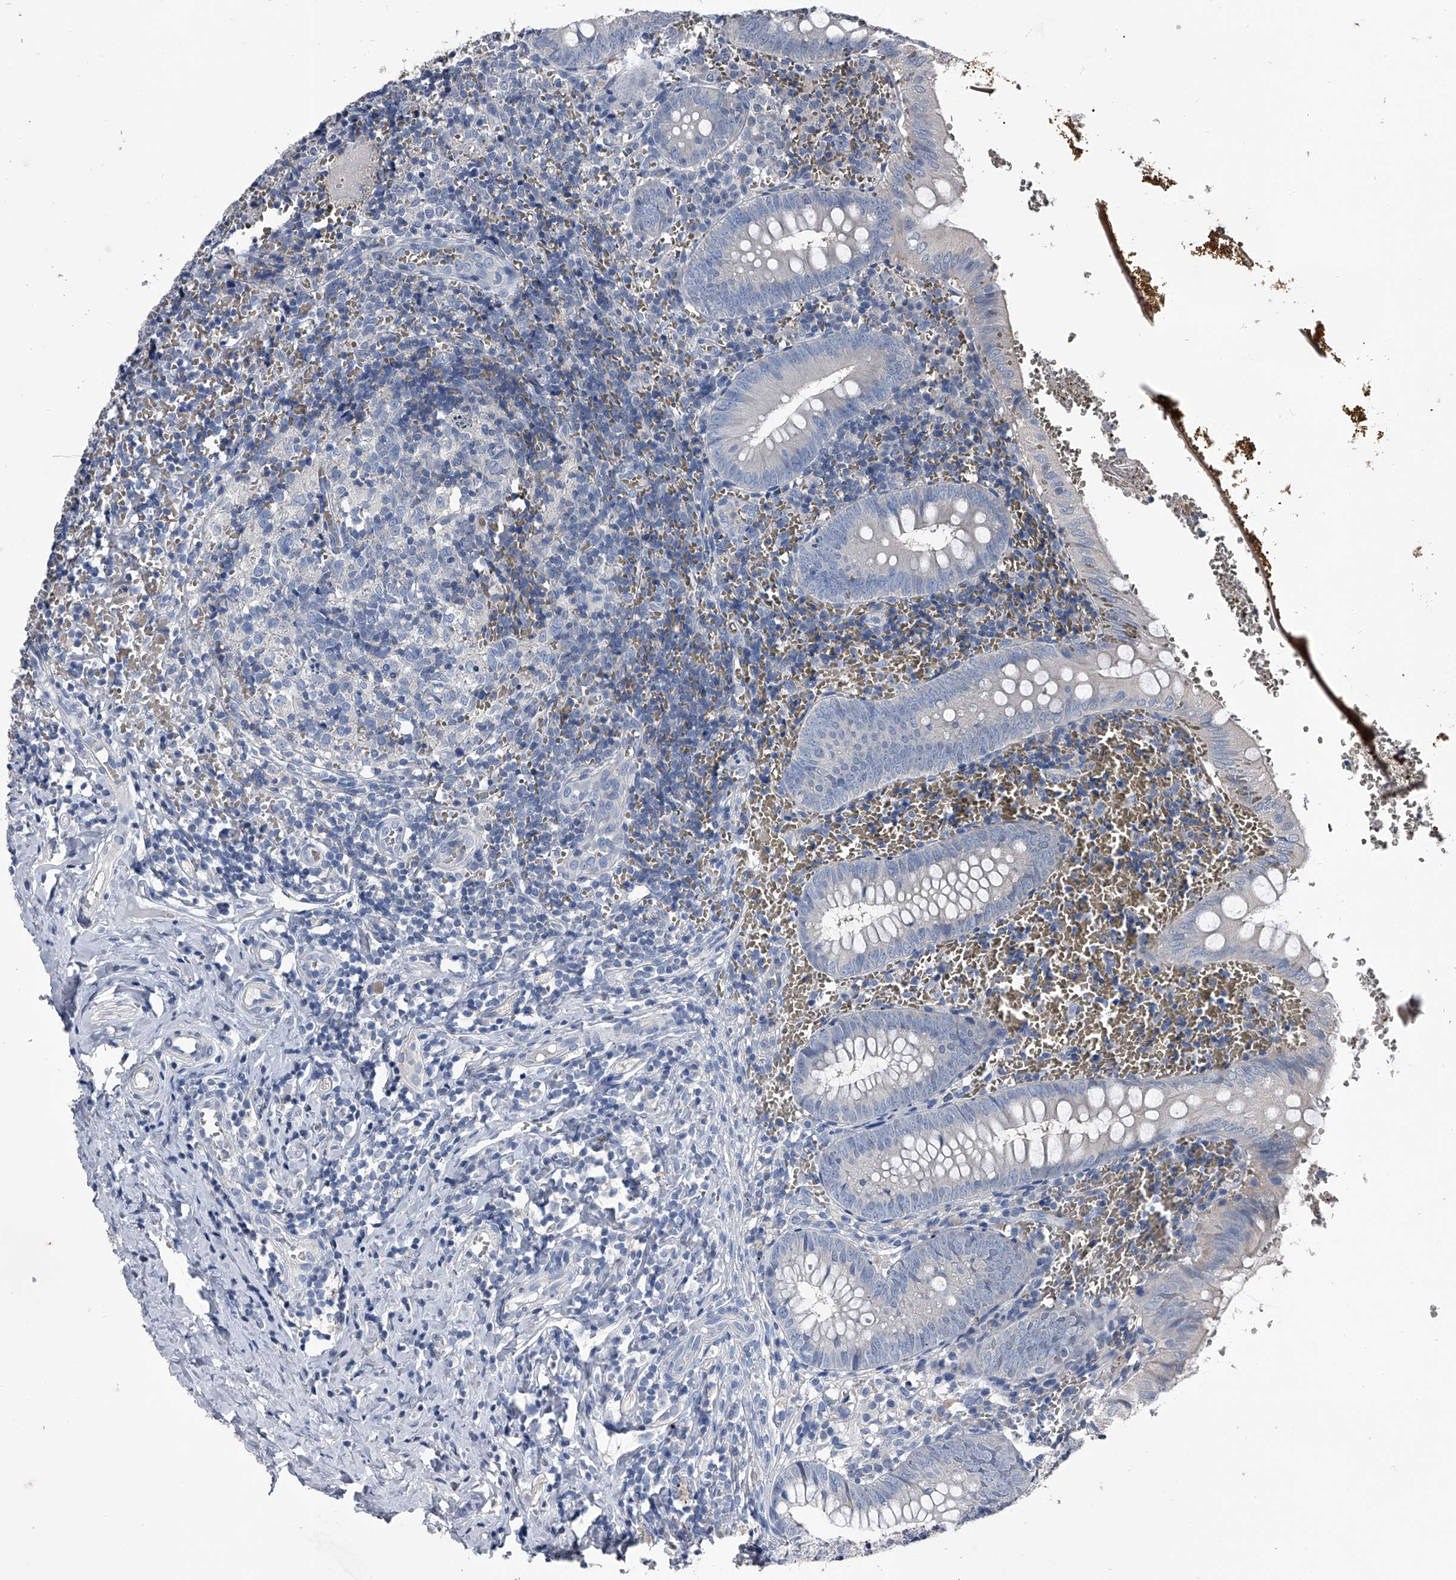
{"staining": {"intensity": "negative", "quantity": "none", "location": "none"}, "tissue": "appendix", "cell_type": "Glandular cells", "image_type": "normal", "snomed": [{"axis": "morphology", "description": "Normal tissue, NOS"}, {"axis": "topography", "description": "Appendix"}], "caption": "Benign appendix was stained to show a protein in brown. There is no significant positivity in glandular cells. (IHC, brightfield microscopy, high magnification).", "gene": "KIF13A", "patient": {"sex": "male", "age": 8}}